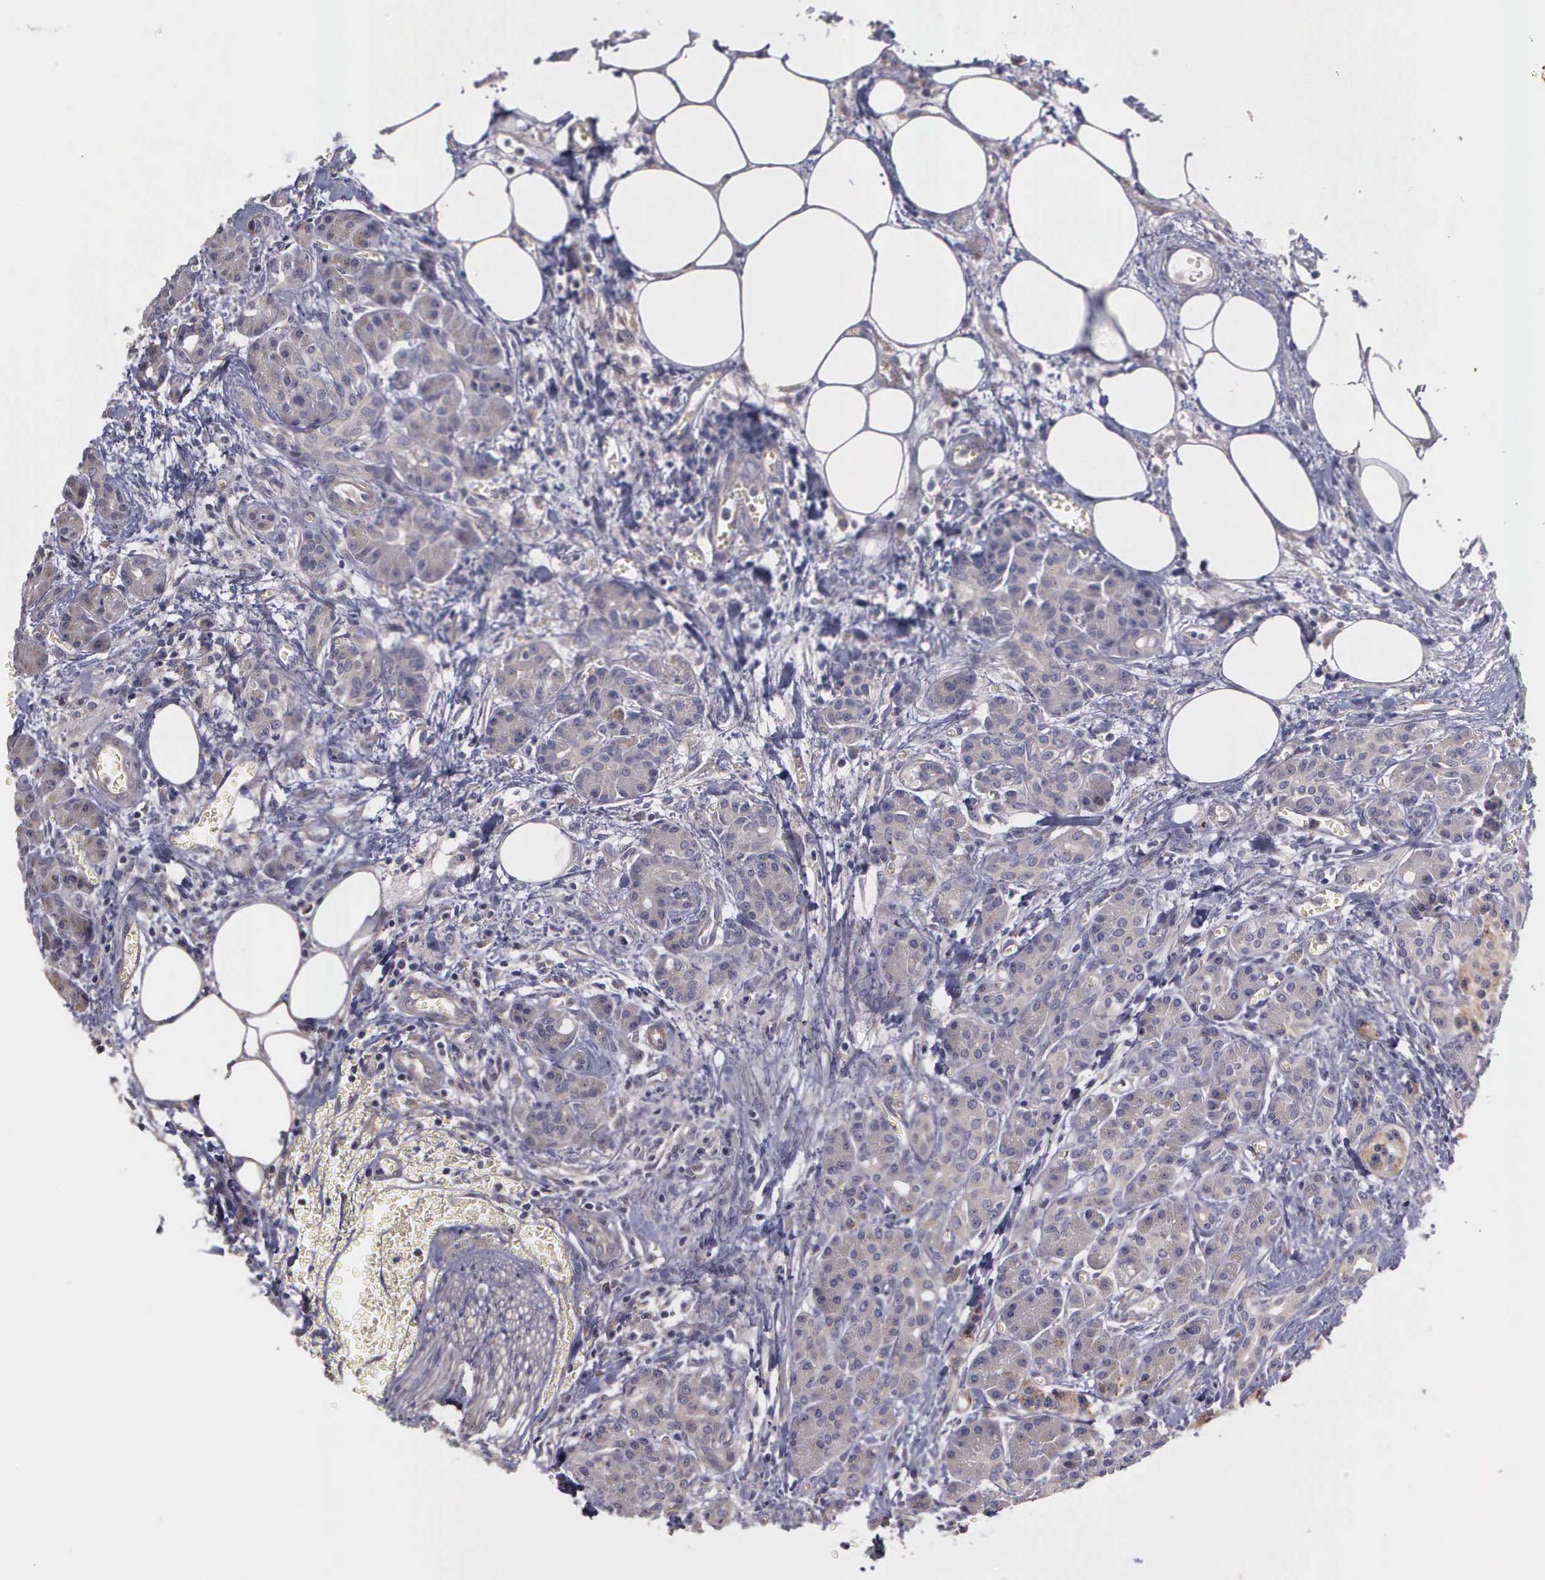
{"staining": {"intensity": "weak", "quantity": "25%-75%", "location": "cytoplasmic/membranous"}, "tissue": "pancreas", "cell_type": "Exocrine glandular cells", "image_type": "normal", "snomed": [{"axis": "morphology", "description": "Normal tissue, NOS"}, {"axis": "topography", "description": "Pancreas"}], "caption": "Immunohistochemical staining of normal pancreas reveals weak cytoplasmic/membranous protein positivity in approximately 25%-75% of exocrine glandular cells. The staining is performed using DAB brown chromogen to label protein expression. The nuclei are counter-stained blue using hematoxylin.", "gene": "RTL10", "patient": {"sex": "male", "age": 73}}